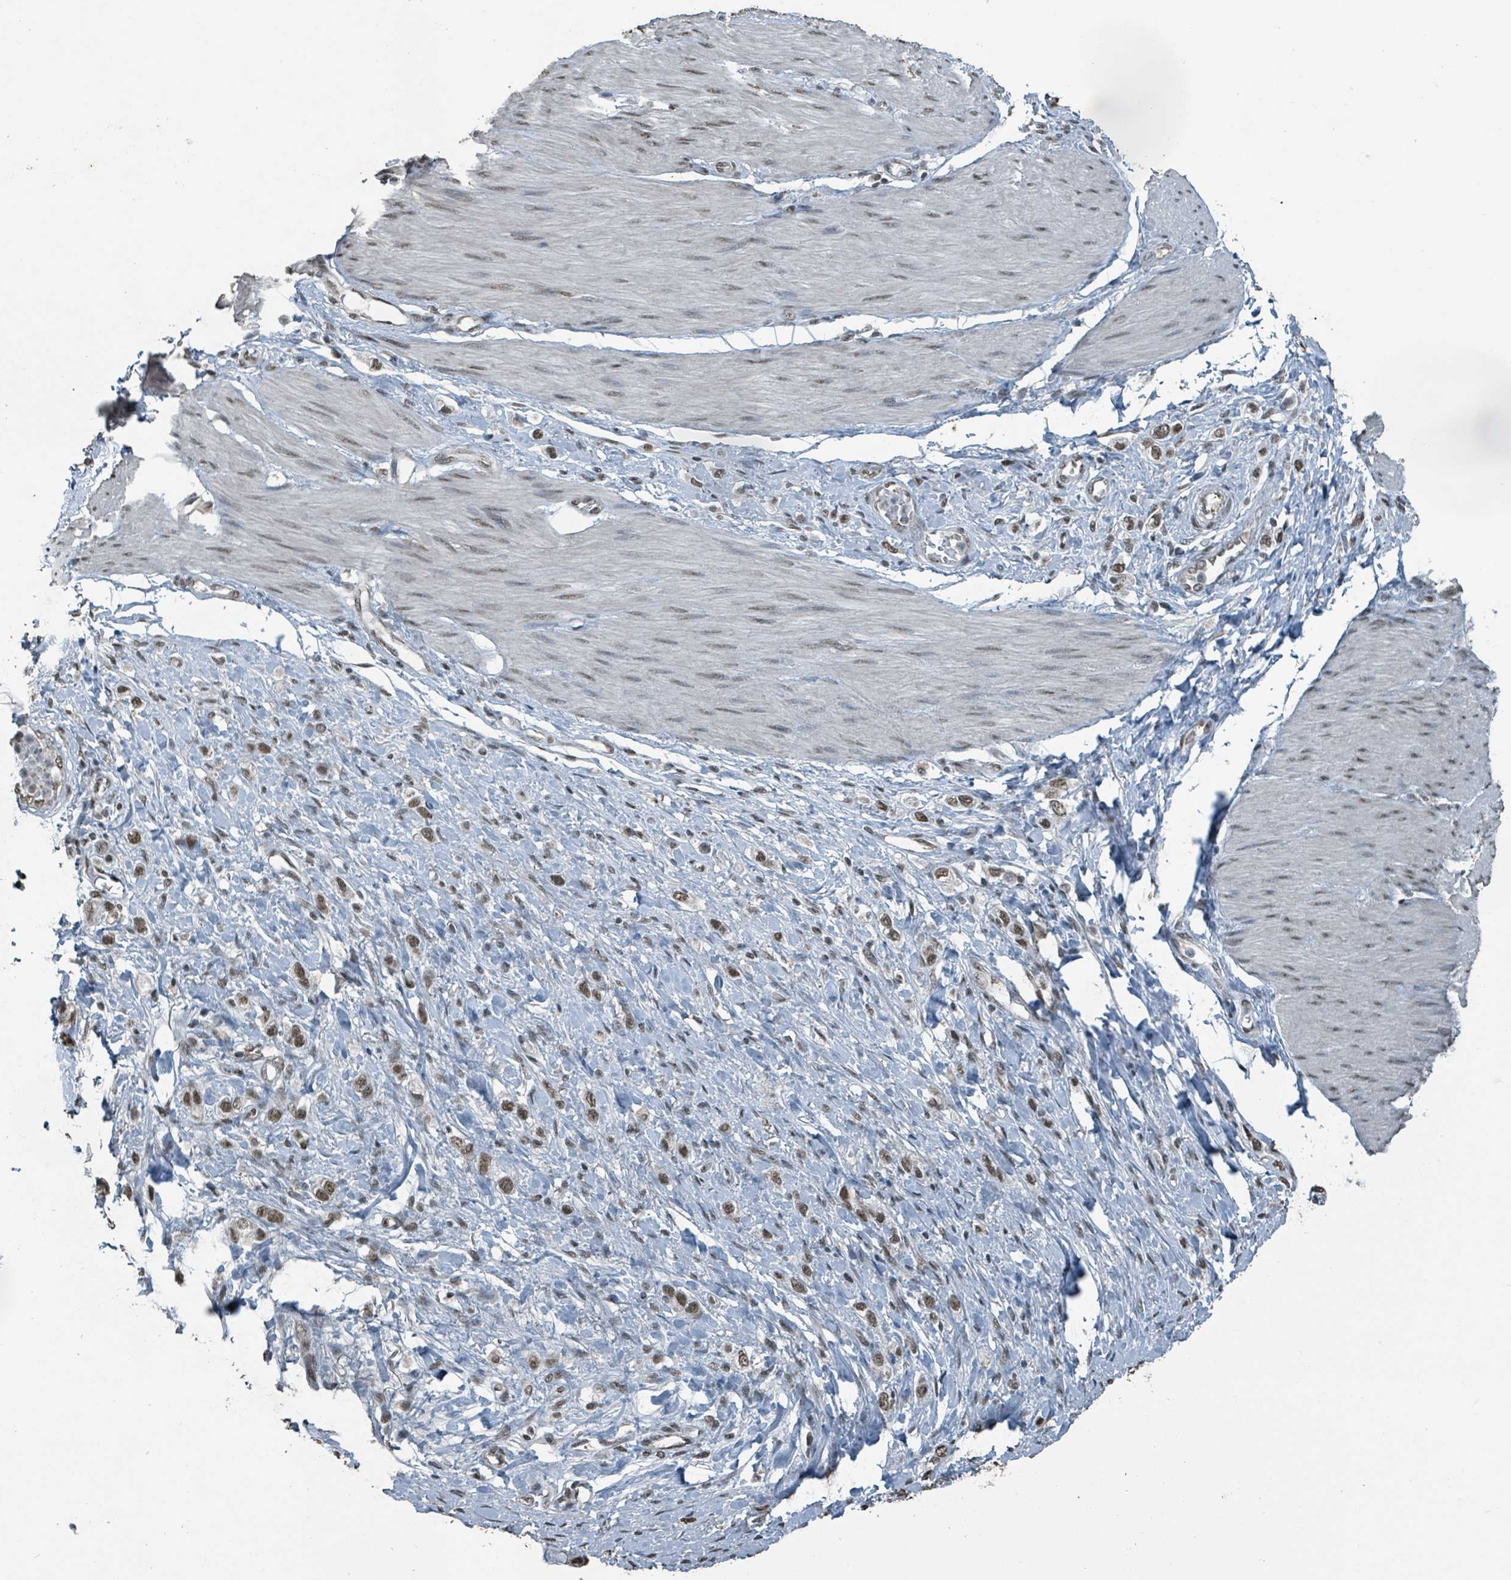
{"staining": {"intensity": "moderate", "quantity": ">75%", "location": "nuclear"}, "tissue": "stomach cancer", "cell_type": "Tumor cells", "image_type": "cancer", "snomed": [{"axis": "morphology", "description": "Adenocarcinoma, NOS"}, {"axis": "topography", "description": "Stomach"}], "caption": "Adenocarcinoma (stomach) stained with a brown dye displays moderate nuclear positive staining in about >75% of tumor cells.", "gene": "PHIP", "patient": {"sex": "female", "age": 65}}